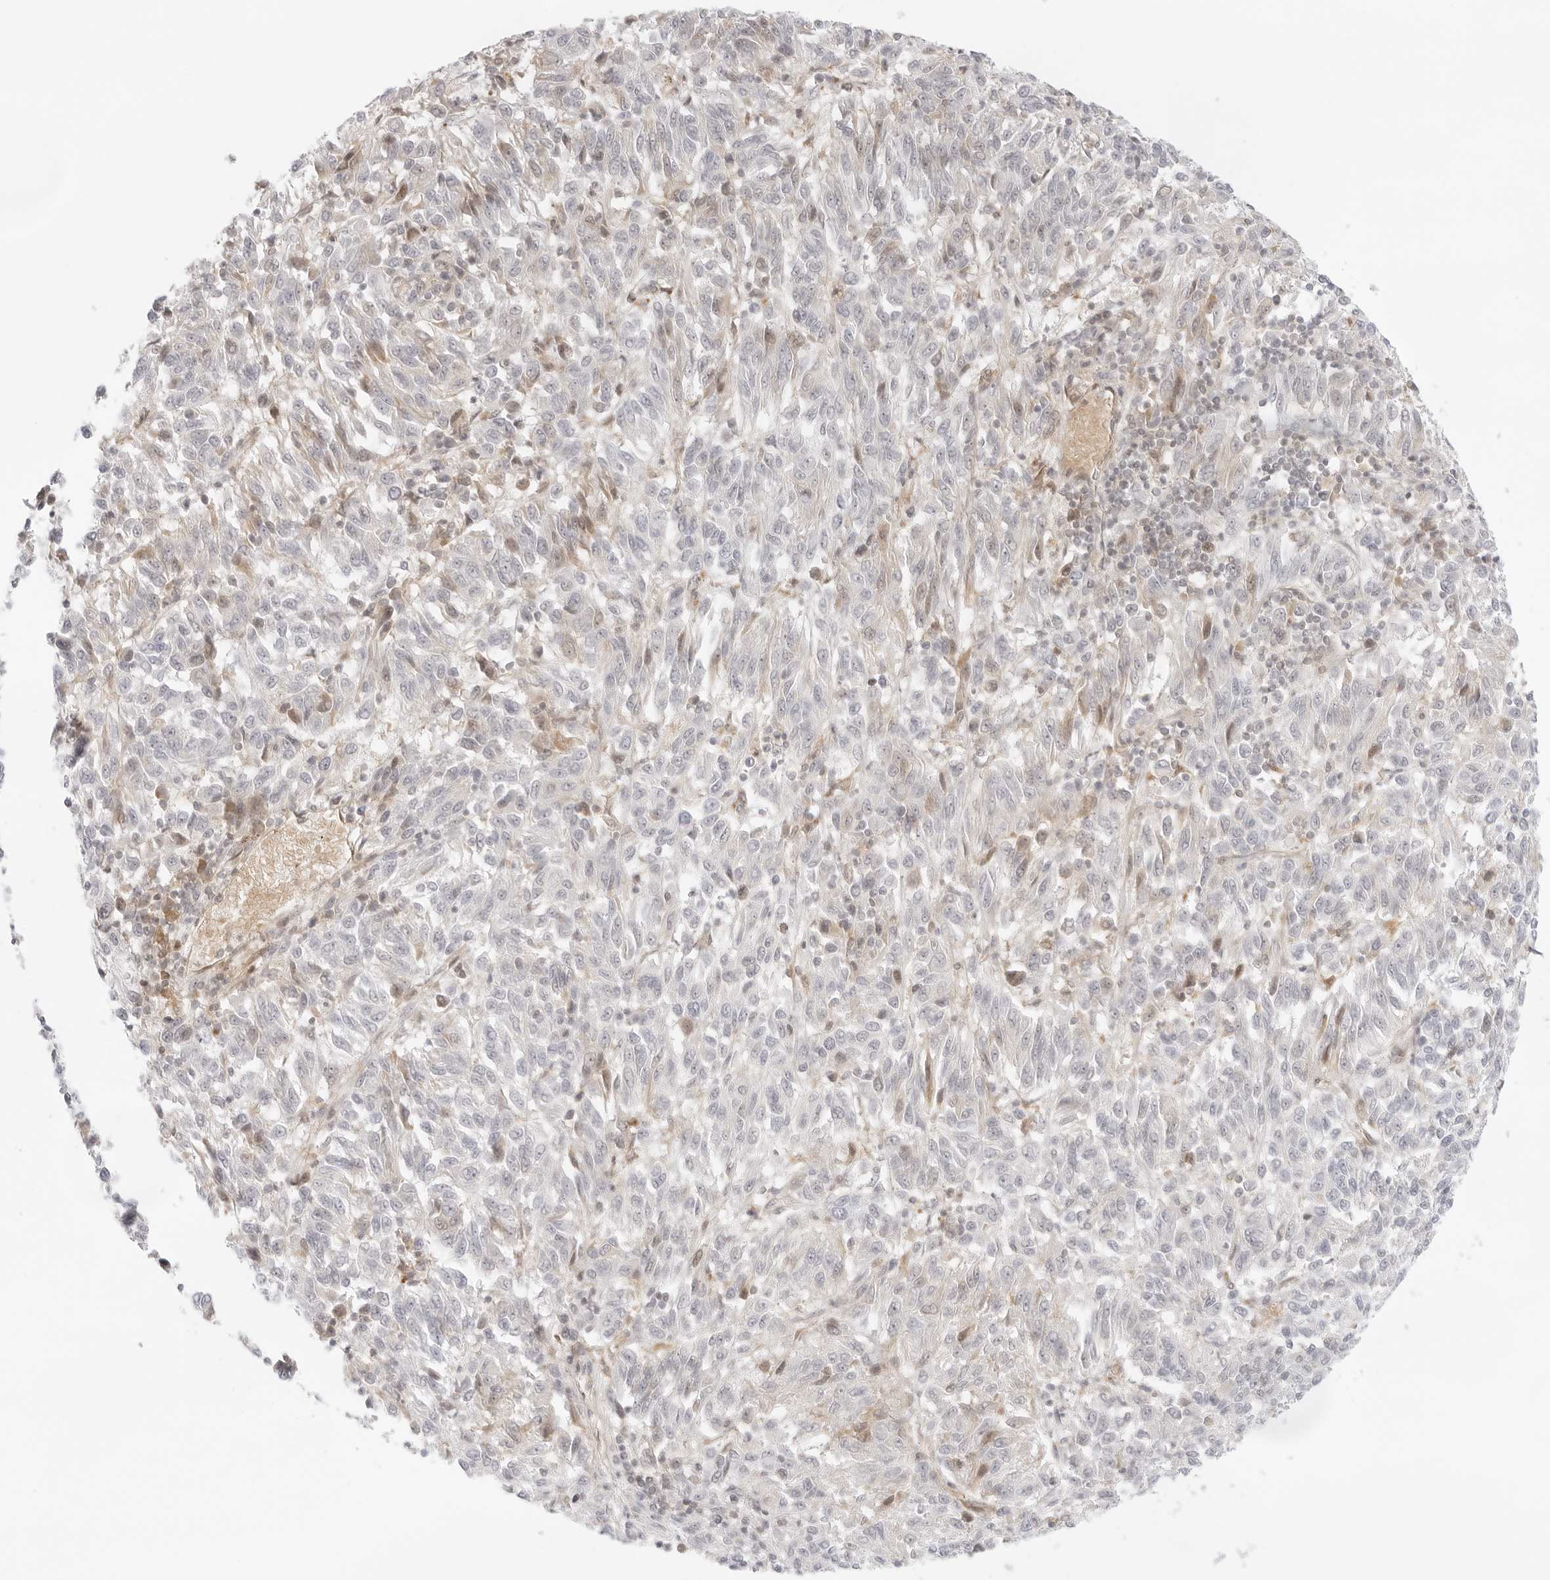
{"staining": {"intensity": "negative", "quantity": "none", "location": "none"}, "tissue": "melanoma", "cell_type": "Tumor cells", "image_type": "cancer", "snomed": [{"axis": "morphology", "description": "Malignant melanoma, Metastatic site"}, {"axis": "topography", "description": "Lung"}], "caption": "Immunohistochemistry (IHC) image of human malignant melanoma (metastatic site) stained for a protein (brown), which displays no positivity in tumor cells. The staining was performed using DAB (3,3'-diaminobenzidine) to visualize the protein expression in brown, while the nuclei were stained in blue with hematoxylin (Magnification: 20x).", "gene": "TNFRSF14", "patient": {"sex": "male", "age": 64}}